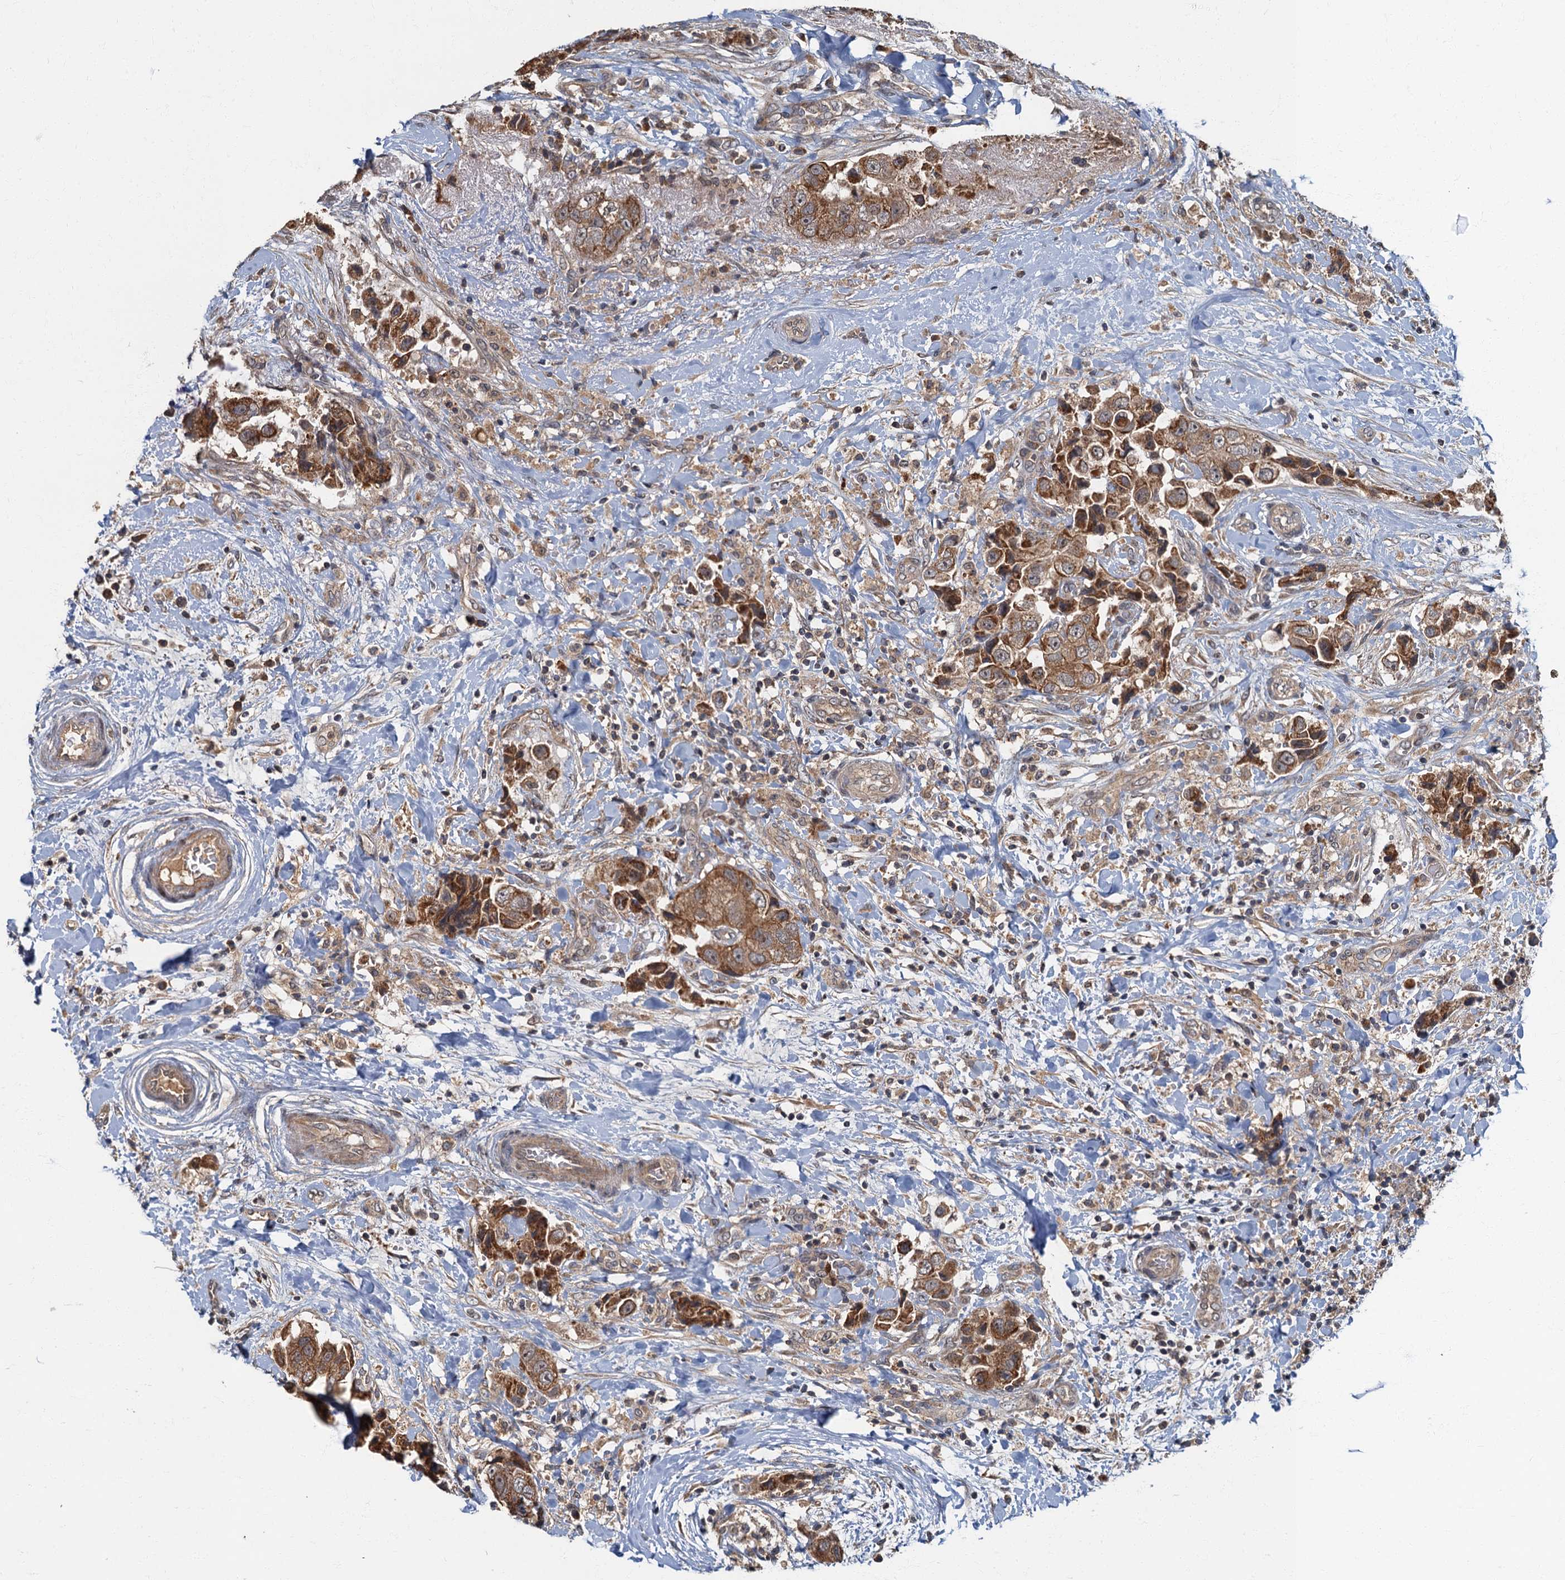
{"staining": {"intensity": "moderate", "quantity": ">75%", "location": "cytoplasmic/membranous"}, "tissue": "breast cancer", "cell_type": "Tumor cells", "image_type": "cancer", "snomed": [{"axis": "morphology", "description": "Normal tissue, NOS"}, {"axis": "morphology", "description": "Duct carcinoma"}, {"axis": "topography", "description": "Breast"}], "caption": "Protein analysis of infiltrating ductal carcinoma (breast) tissue reveals moderate cytoplasmic/membranous expression in approximately >75% of tumor cells.", "gene": "WDCP", "patient": {"sex": "female", "age": 62}}